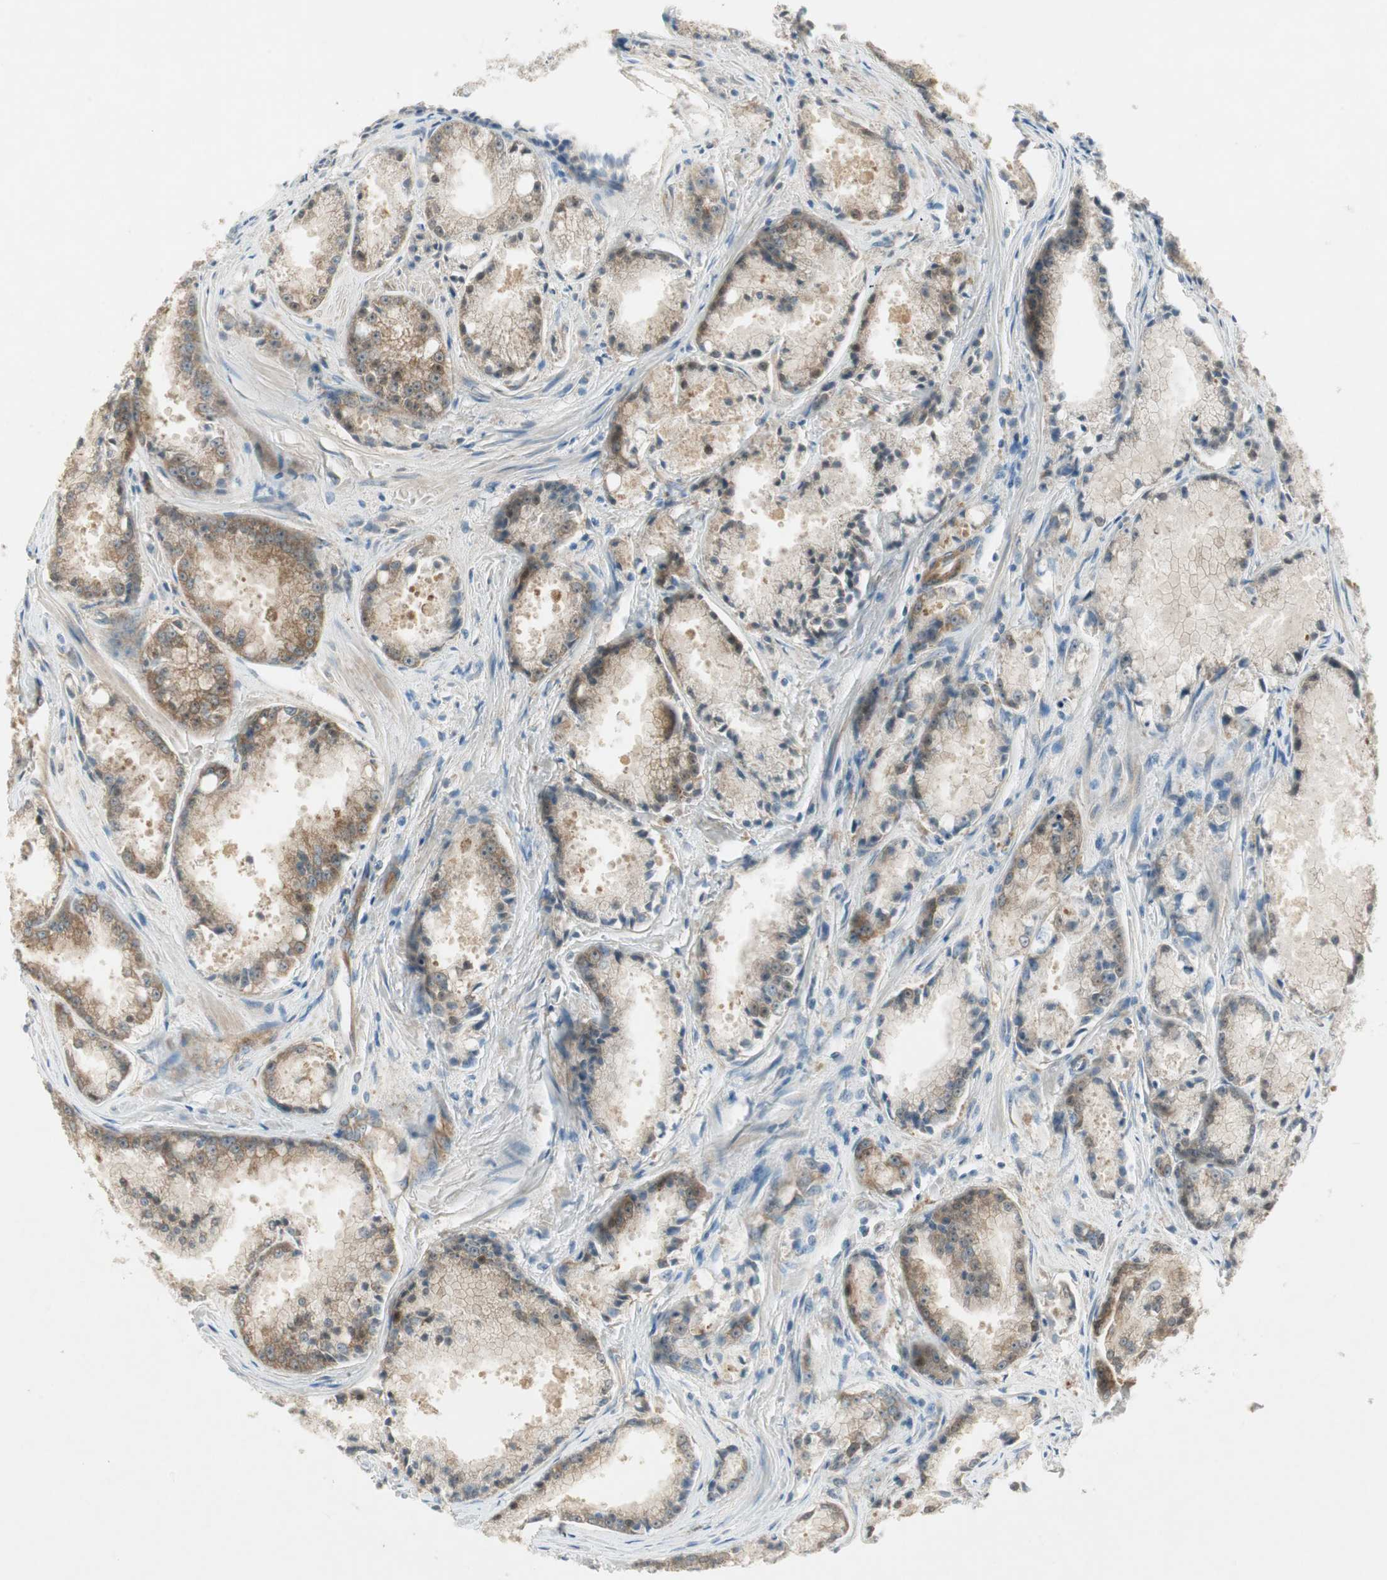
{"staining": {"intensity": "moderate", "quantity": "25%-75%", "location": "cytoplasmic/membranous"}, "tissue": "prostate cancer", "cell_type": "Tumor cells", "image_type": "cancer", "snomed": [{"axis": "morphology", "description": "Adenocarcinoma, Low grade"}, {"axis": "topography", "description": "Prostate"}], "caption": "IHC of human prostate cancer (low-grade adenocarcinoma) reveals medium levels of moderate cytoplasmic/membranous positivity in approximately 25%-75% of tumor cells.", "gene": "STON1-GTF2A1L", "patient": {"sex": "male", "age": 64}}